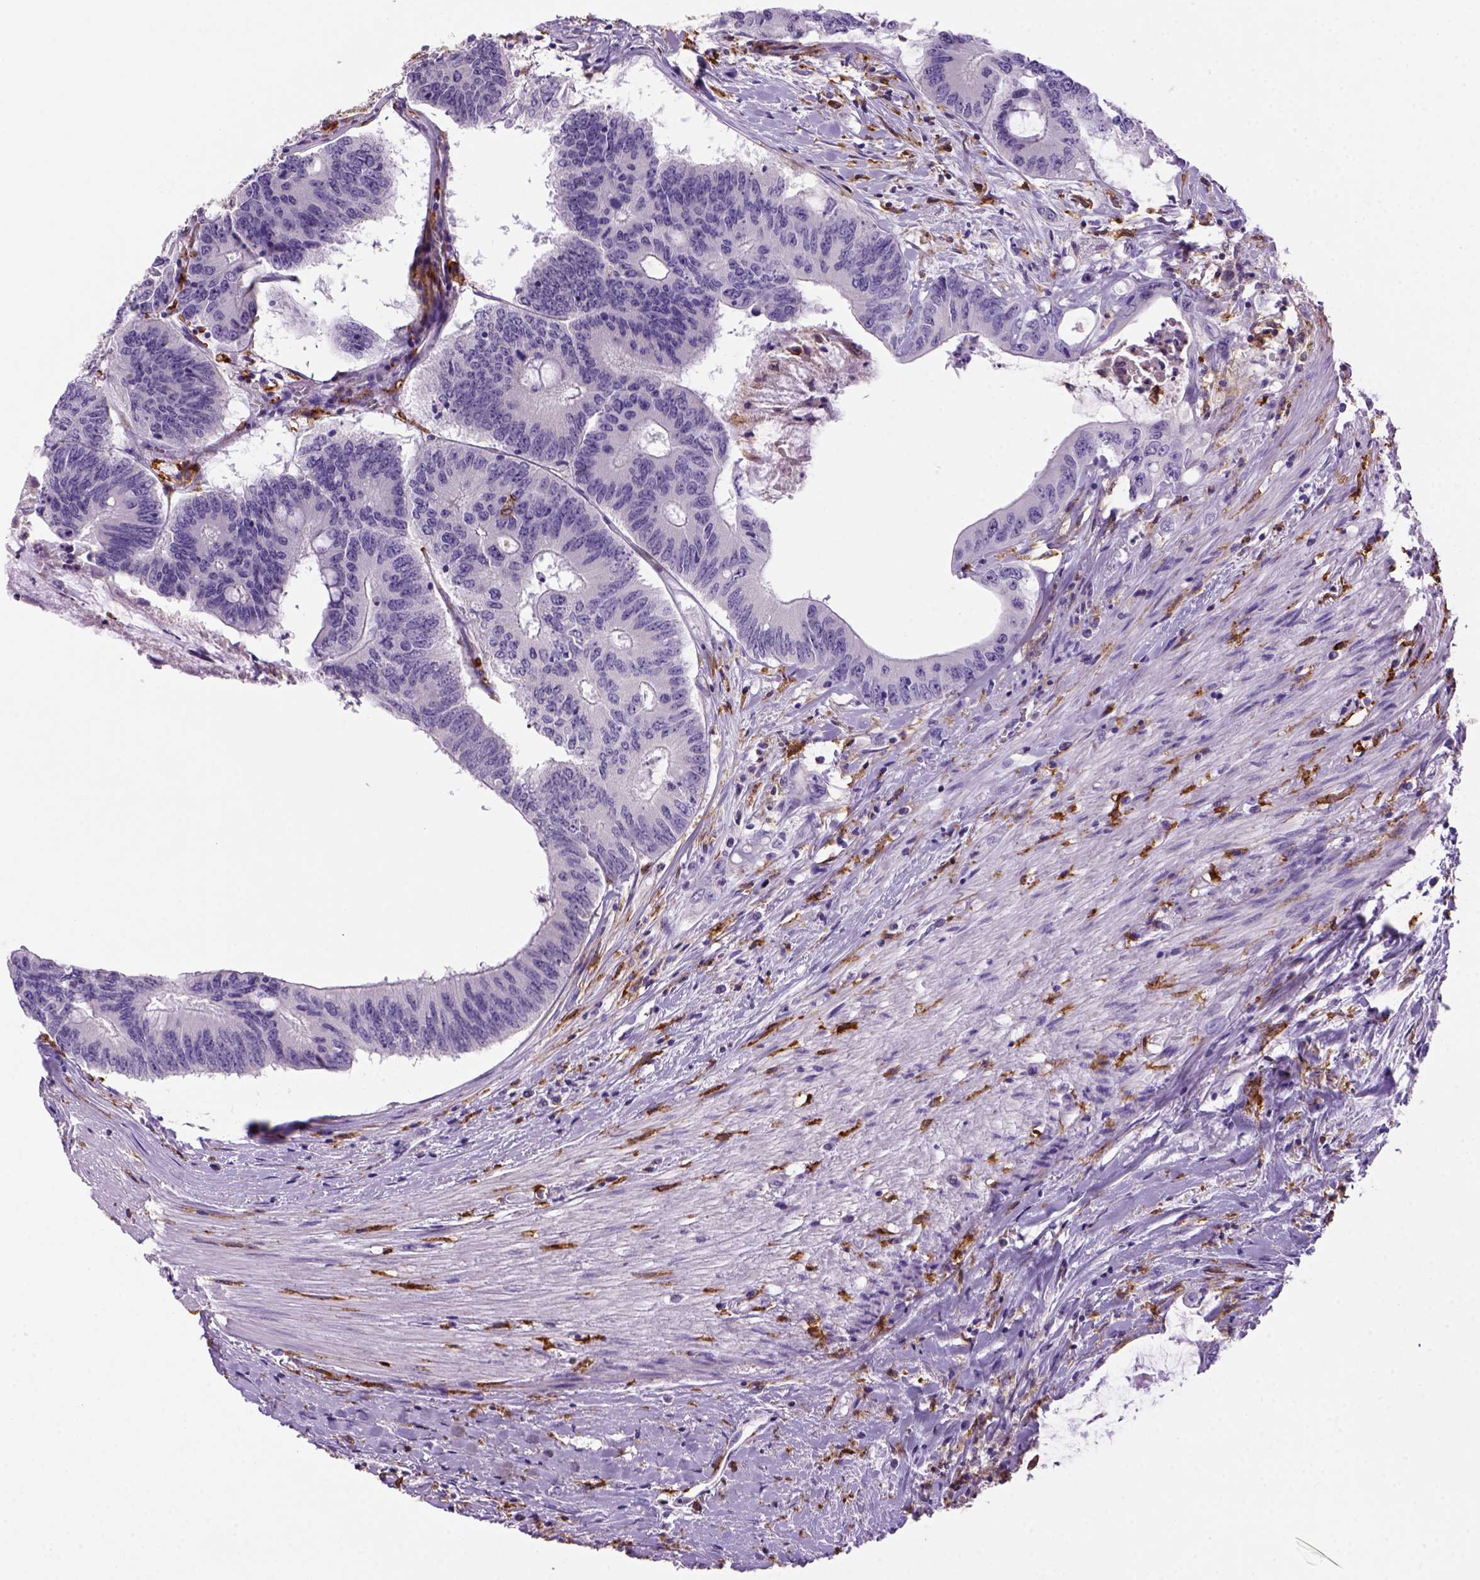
{"staining": {"intensity": "negative", "quantity": "none", "location": "none"}, "tissue": "colorectal cancer", "cell_type": "Tumor cells", "image_type": "cancer", "snomed": [{"axis": "morphology", "description": "Adenocarcinoma, NOS"}, {"axis": "topography", "description": "Rectum"}], "caption": "The immunohistochemistry (IHC) micrograph has no significant positivity in tumor cells of colorectal cancer (adenocarcinoma) tissue. (Brightfield microscopy of DAB immunohistochemistry (IHC) at high magnification).", "gene": "CD14", "patient": {"sex": "male", "age": 59}}